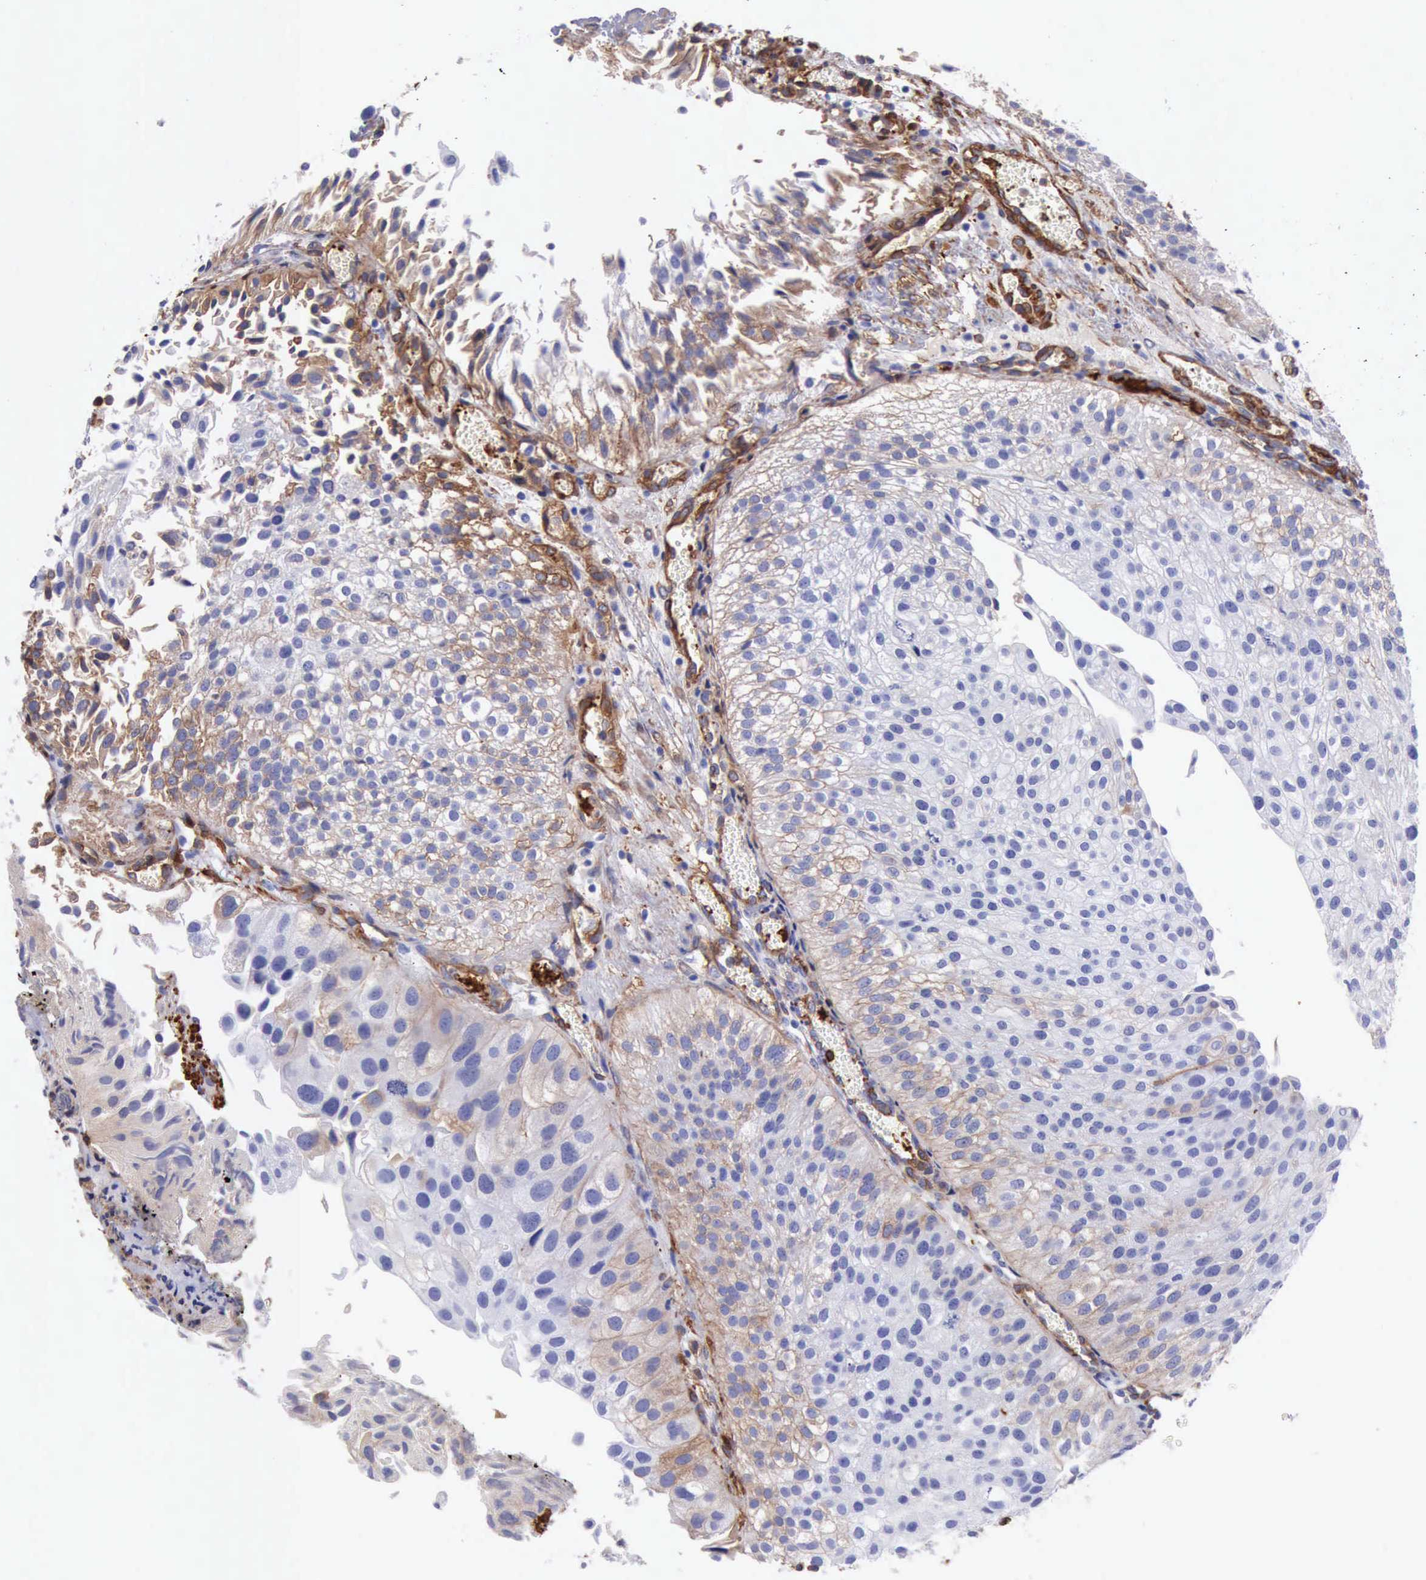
{"staining": {"intensity": "weak", "quantity": "25%-75%", "location": "cytoplasmic/membranous"}, "tissue": "urothelial cancer", "cell_type": "Tumor cells", "image_type": "cancer", "snomed": [{"axis": "morphology", "description": "Urothelial carcinoma, Low grade"}, {"axis": "topography", "description": "Urinary bladder"}], "caption": "Low-grade urothelial carcinoma stained for a protein (brown) exhibits weak cytoplasmic/membranous positive expression in about 25%-75% of tumor cells.", "gene": "FLNA", "patient": {"sex": "female", "age": 89}}